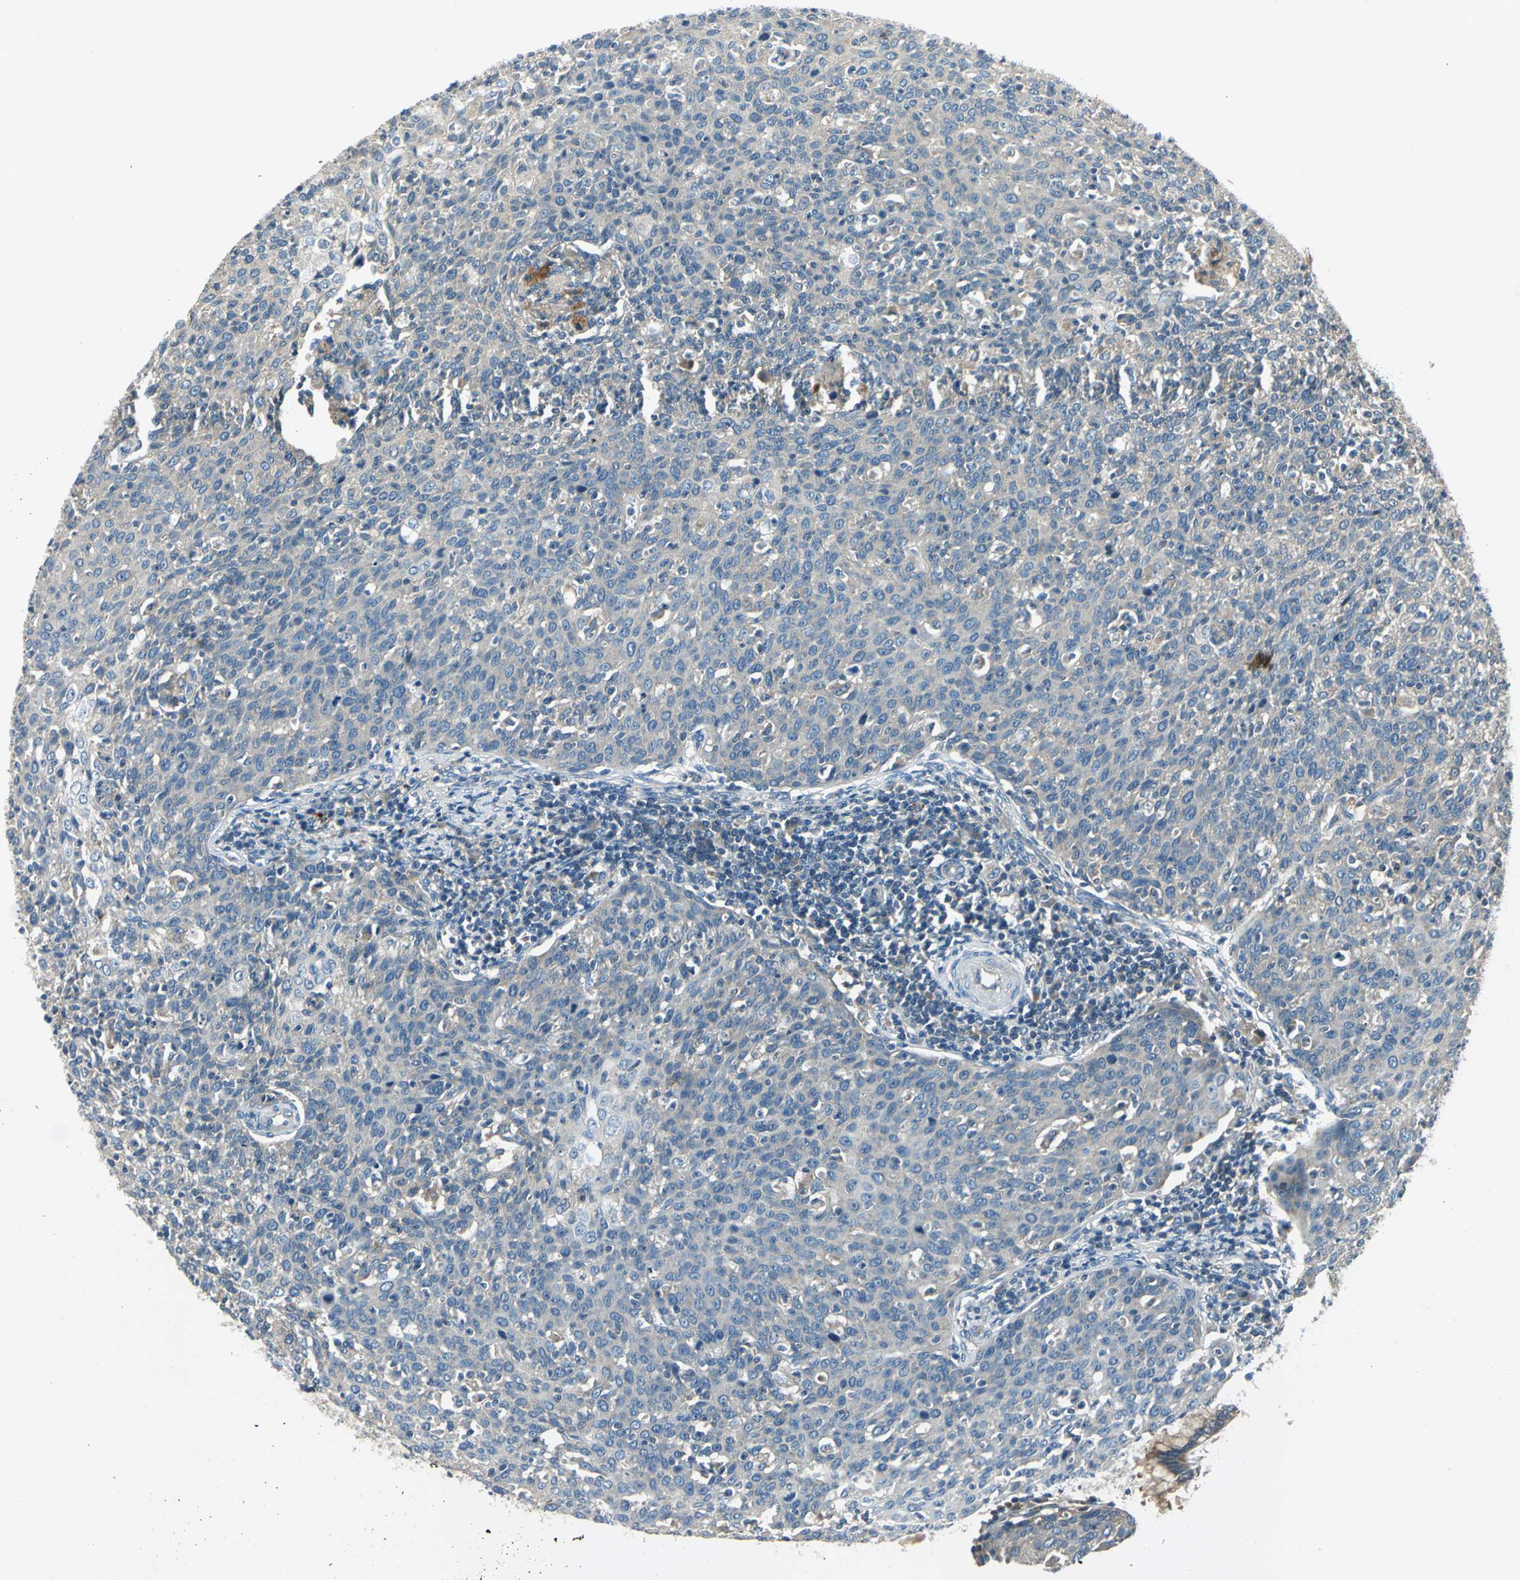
{"staining": {"intensity": "weak", "quantity": "25%-75%", "location": "cytoplasmic/membranous"}, "tissue": "cervical cancer", "cell_type": "Tumor cells", "image_type": "cancer", "snomed": [{"axis": "morphology", "description": "Squamous cell carcinoma, NOS"}, {"axis": "topography", "description": "Cervix"}], "caption": "High-magnification brightfield microscopy of squamous cell carcinoma (cervical) stained with DAB (3,3'-diaminobenzidine) (brown) and counterstained with hematoxylin (blue). tumor cells exhibit weak cytoplasmic/membranous positivity is appreciated in approximately25%-75% of cells. (DAB (3,3'-diaminobenzidine) IHC with brightfield microscopy, high magnification).", "gene": "PRKAA1", "patient": {"sex": "female", "age": 38}}